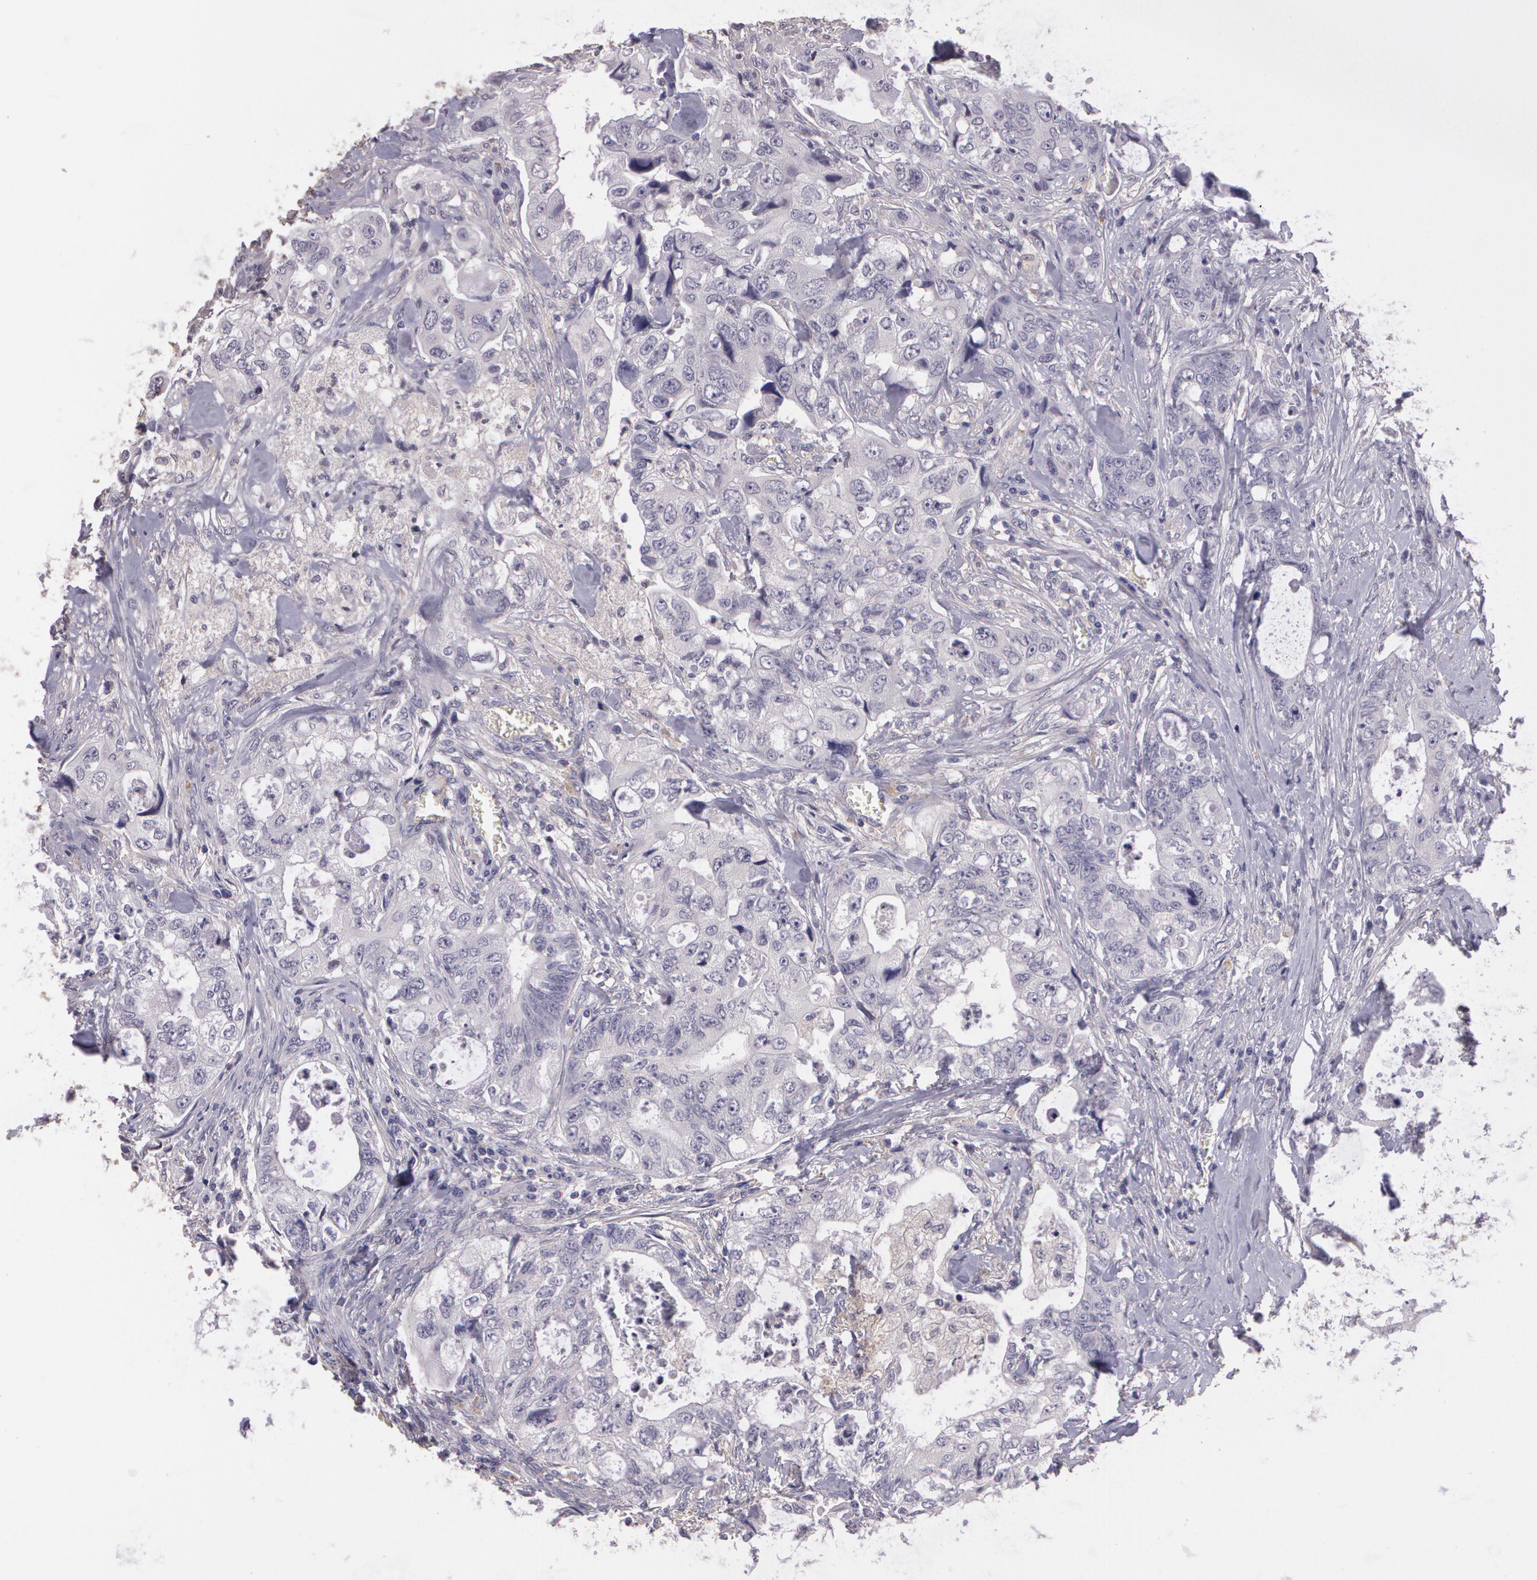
{"staining": {"intensity": "negative", "quantity": "none", "location": "none"}, "tissue": "colorectal cancer", "cell_type": "Tumor cells", "image_type": "cancer", "snomed": [{"axis": "morphology", "description": "Adenocarcinoma, NOS"}, {"axis": "topography", "description": "Rectum"}], "caption": "Adenocarcinoma (colorectal) stained for a protein using IHC reveals no positivity tumor cells.", "gene": "G2E3", "patient": {"sex": "female", "age": 57}}